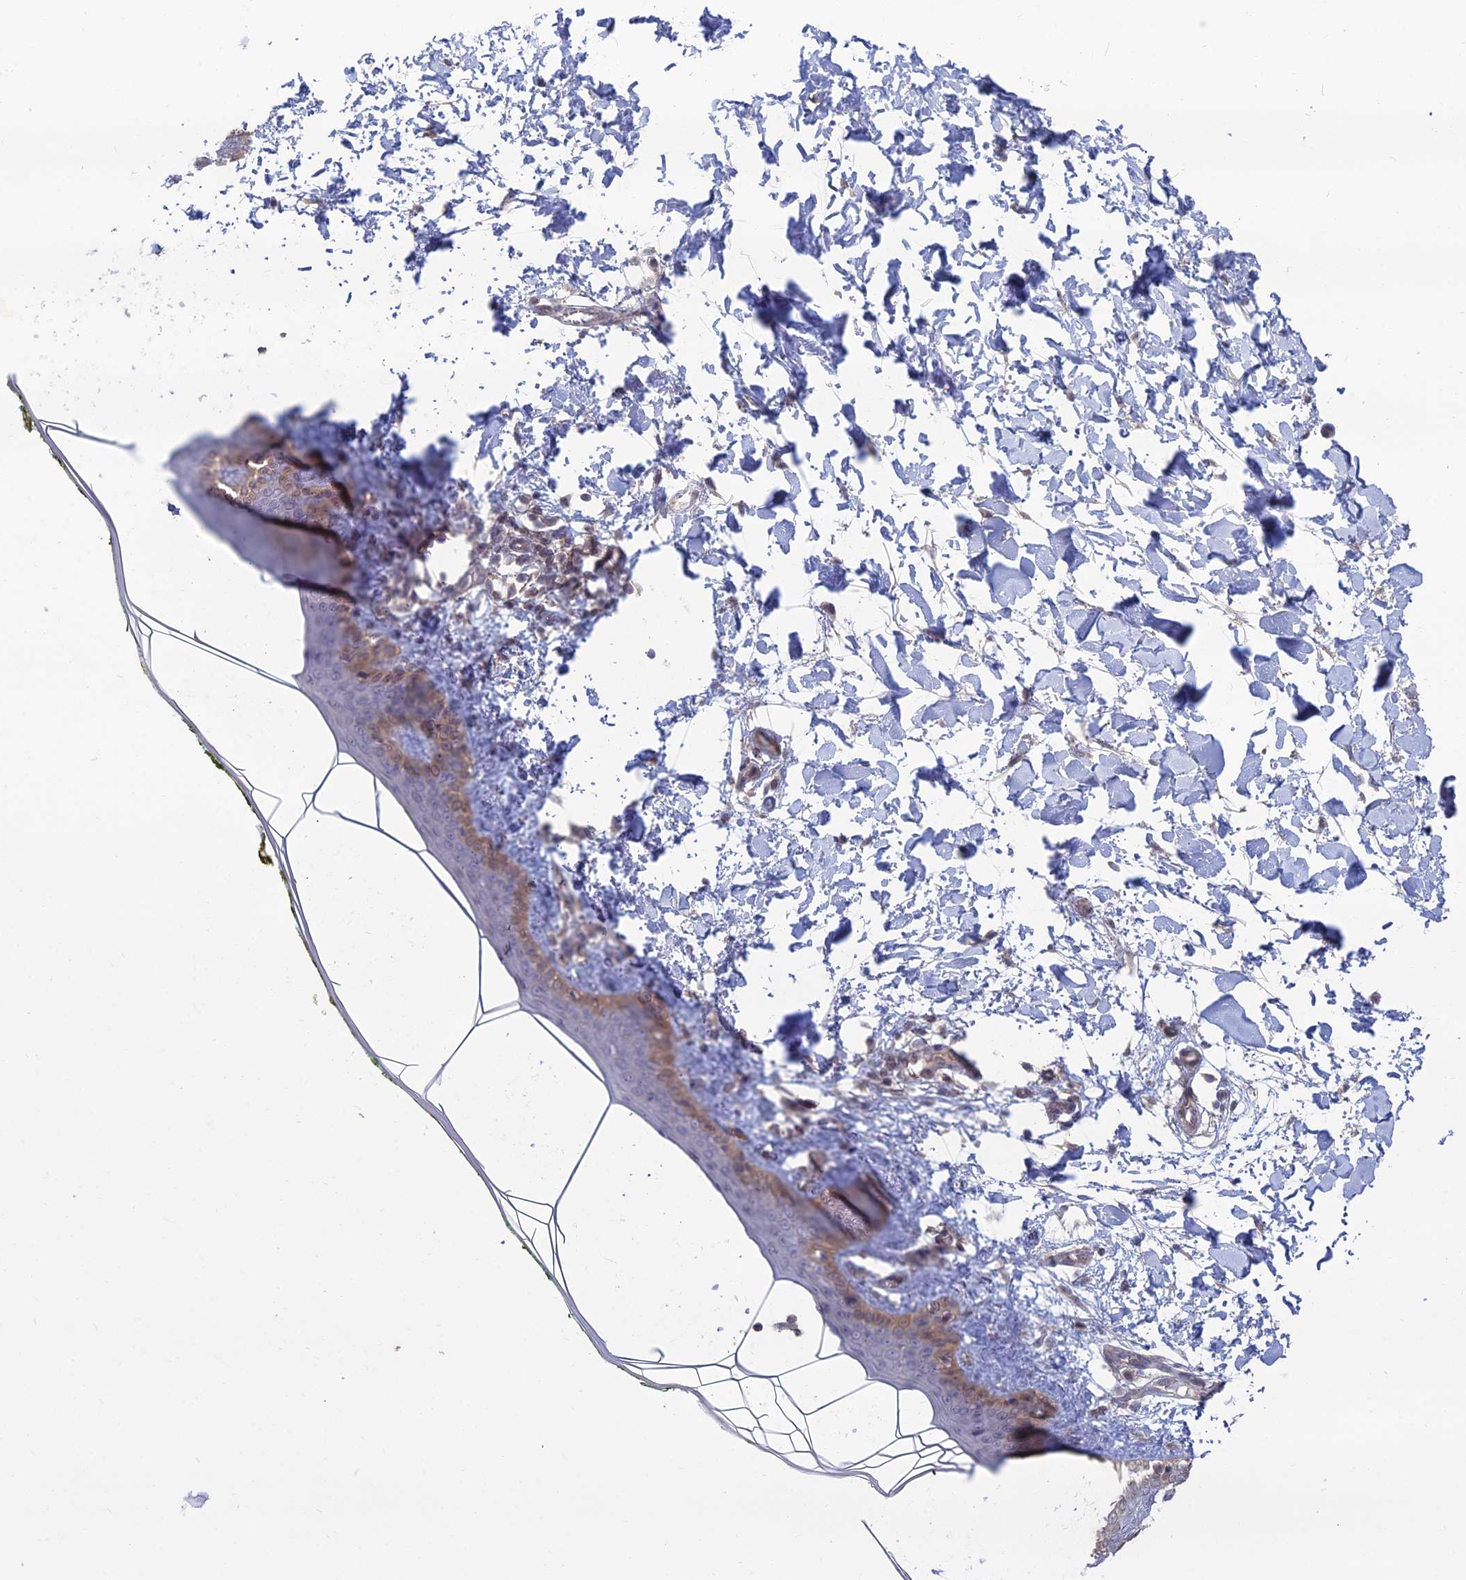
{"staining": {"intensity": "negative", "quantity": "none", "location": "none"}, "tissue": "skin", "cell_type": "Fibroblasts", "image_type": "normal", "snomed": [{"axis": "morphology", "description": "Normal tissue, NOS"}, {"axis": "topography", "description": "Skin"}], "caption": "The histopathology image demonstrates no significant expression in fibroblasts of skin. The staining was performed using DAB to visualize the protein expression in brown, while the nuclei were stained in blue with hematoxylin (Magnification: 20x).", "gene": "OPA3", "patient": {"sex": "female", "age": 34}}